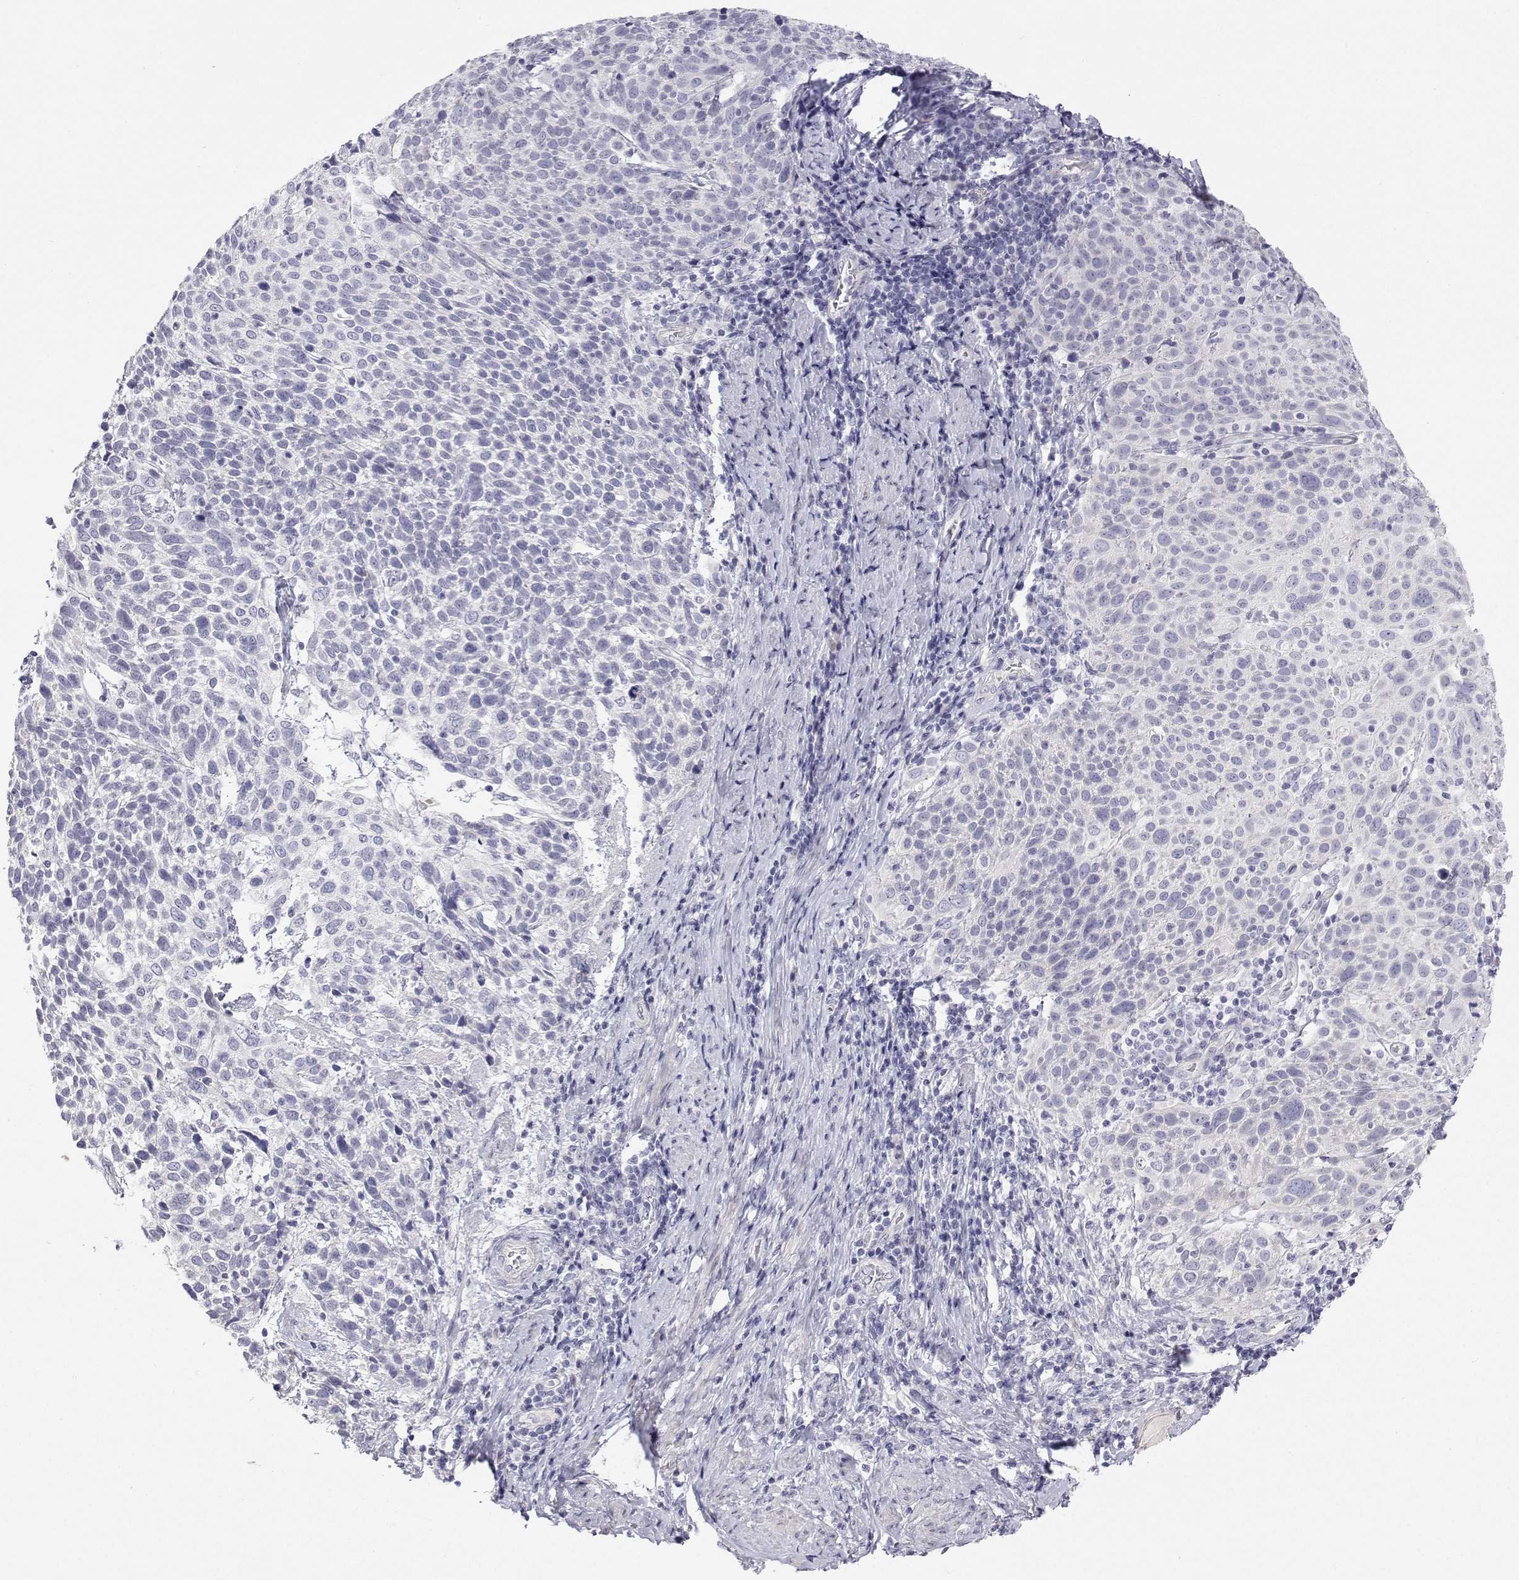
{"staining": {"intensity": "negative", "quantity": "none", "location": "none"}, "tissue": "cervical cancer", "cell_type": "Tumor cells", "image_type": "cancer", "snomed": [{"axis": "morphology", "description": "Squamous cell carcinoma, NOS"}, {"axis": "topography", "description": "Cervix"}], "caption": "Tumor cells show no significant protein staining in cervical cancer.", "gene": "ANKRD65", "patient": {"sex": "female", "age": 61}}